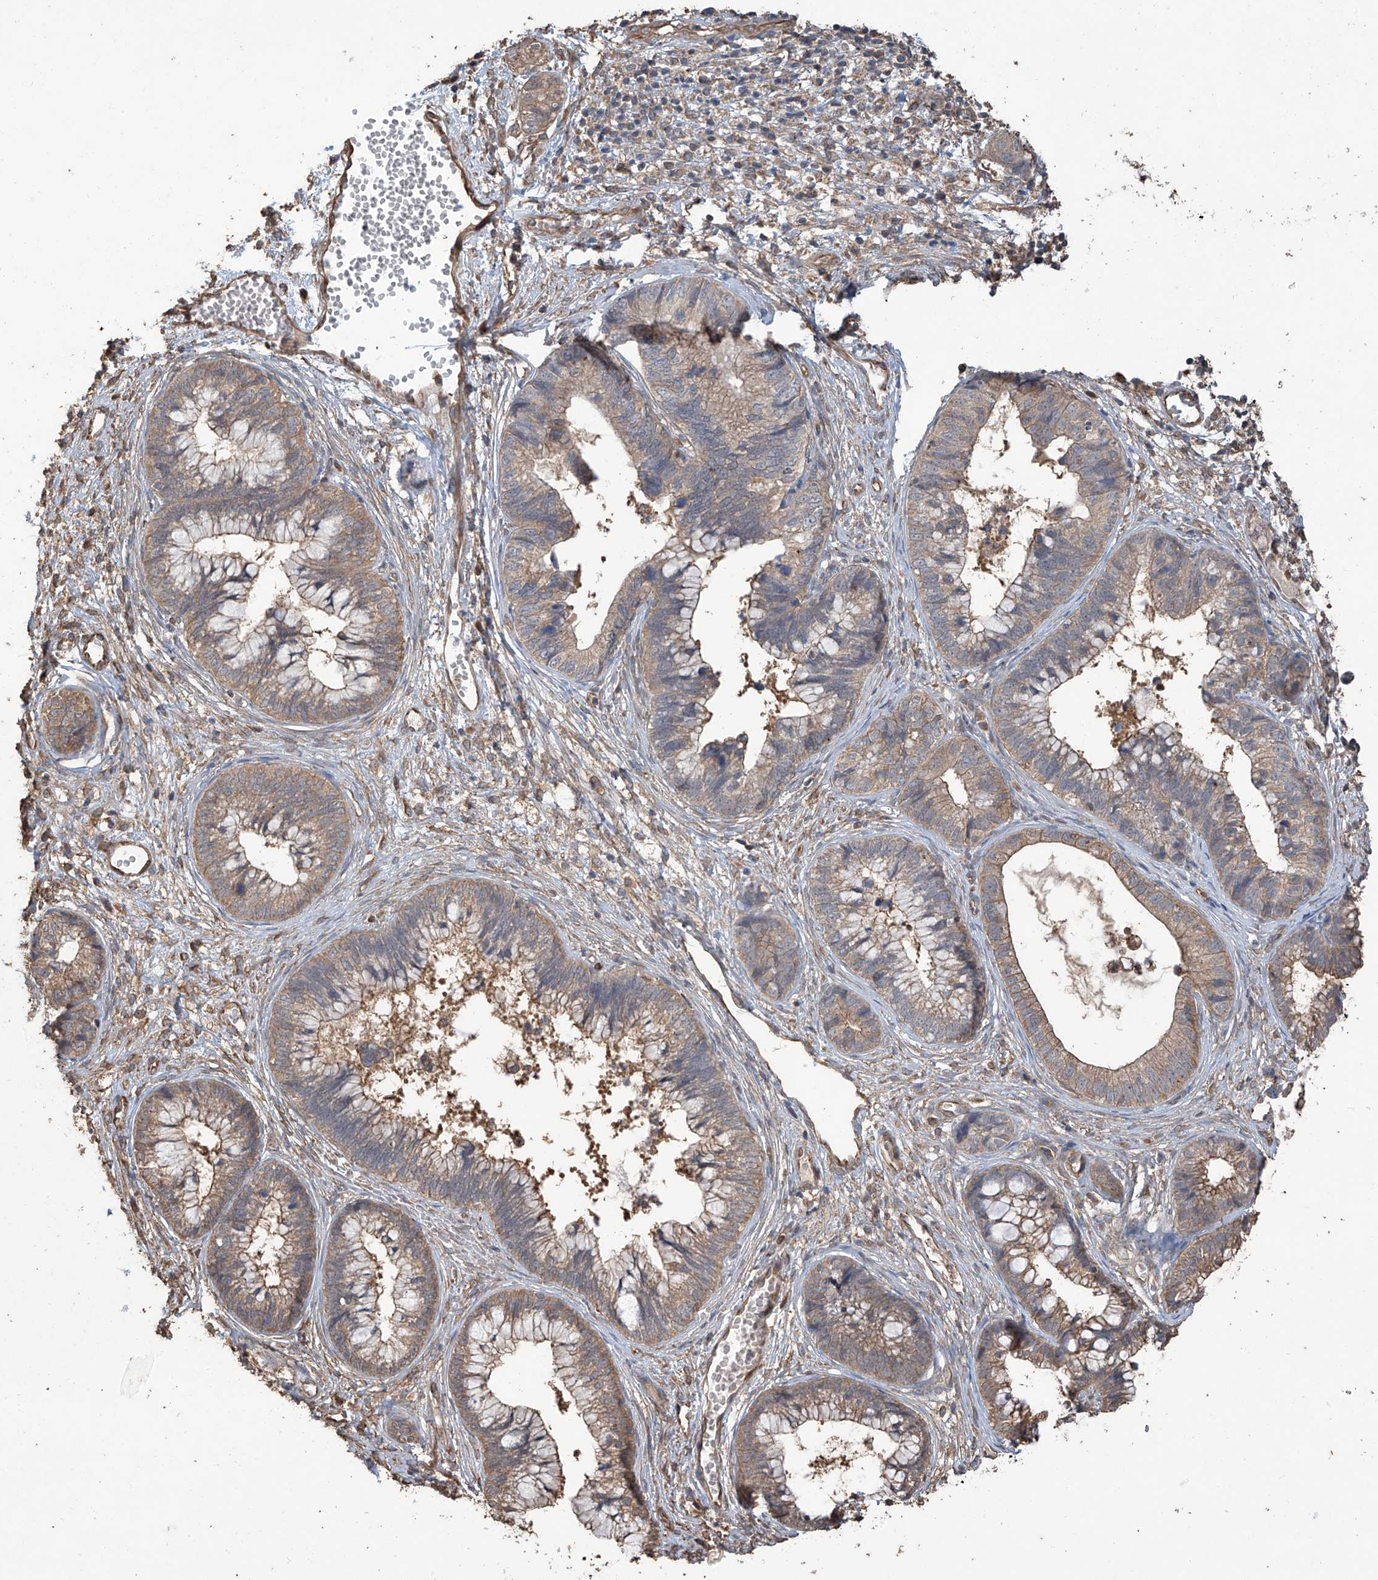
{"staining": {"intensity": "moderate", "quantity": "25%-75%", "location": "cytoplasmic/membranous"}, "tissue": "cervical cancer", "cell_type": "Tumor cells", "image_type": "cancer", "snomed": [{"axis": "morphology", "description": "Adenocarcinoma, NOS"}, {"axis": "topography", "description": "Cervix"}], "caption": "Protein expression analysis of cervical adenocarcinoma shows moderate cytoplasmic/membranous staining in about 25%-75% of tumor cells.", "gene": "AGBL5", "patient": {"sex": "female", "age": 44}}